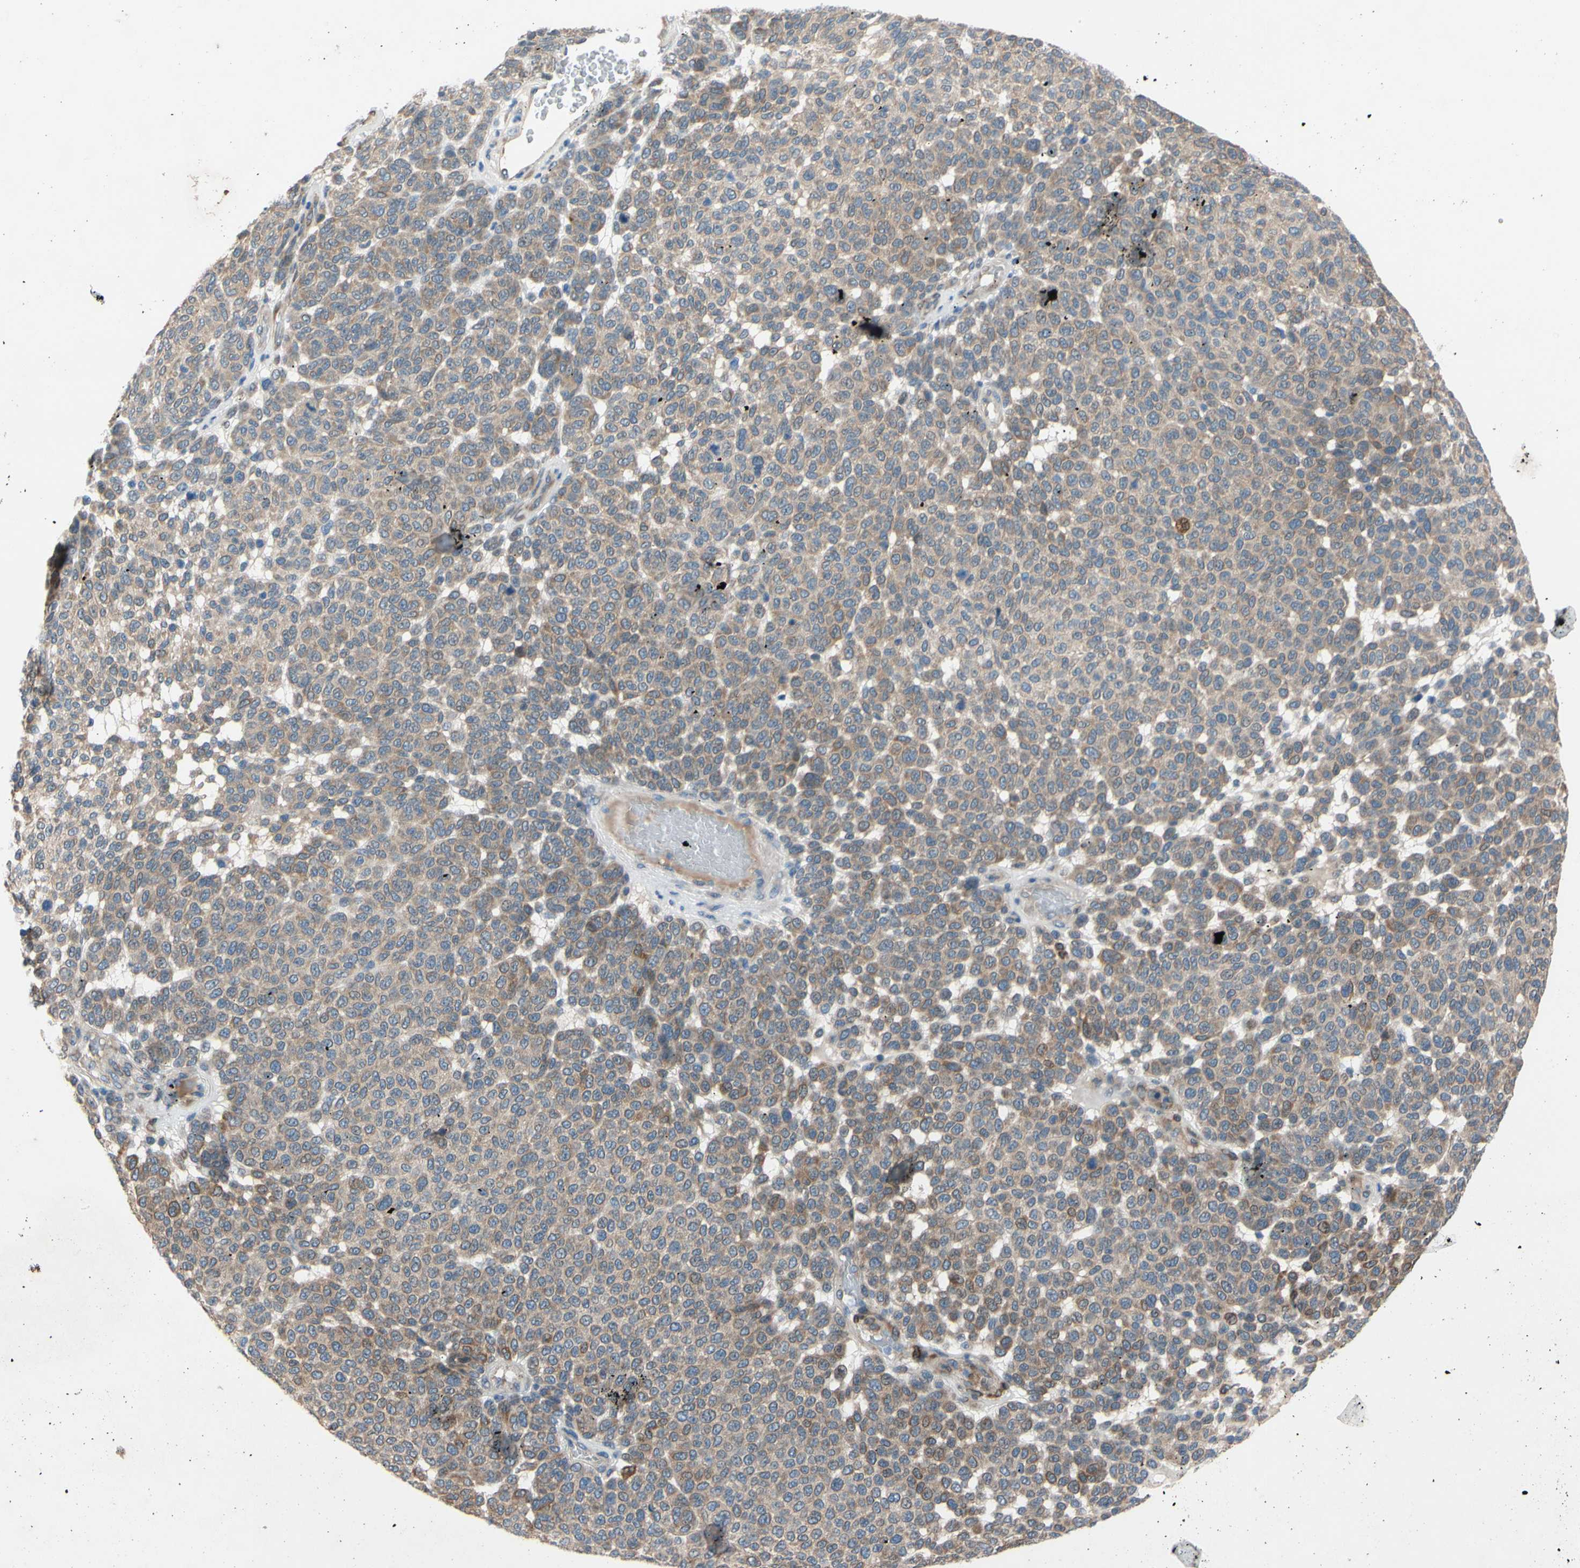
{"staining": {"intensity": "weak", "quantity": ">75%", "location": "cytoplasmic/membranous"}, "tissue": "melanoma", "cell_type": "Tumor cells", "image_type": "cancer", "snomed": [{"axis": "morphology", "description": "Malignant melanoma, NOS"}, {"axis": "topography", "description": "Skin"}], "caption": "Immunohistochemical staining of melanoma exhibits weak cytoplasmic/membranous protein positivity in about >75% of tumor cells.", "gene": "PRXL2A", "patient": {"sex": "male", "age": 59}}